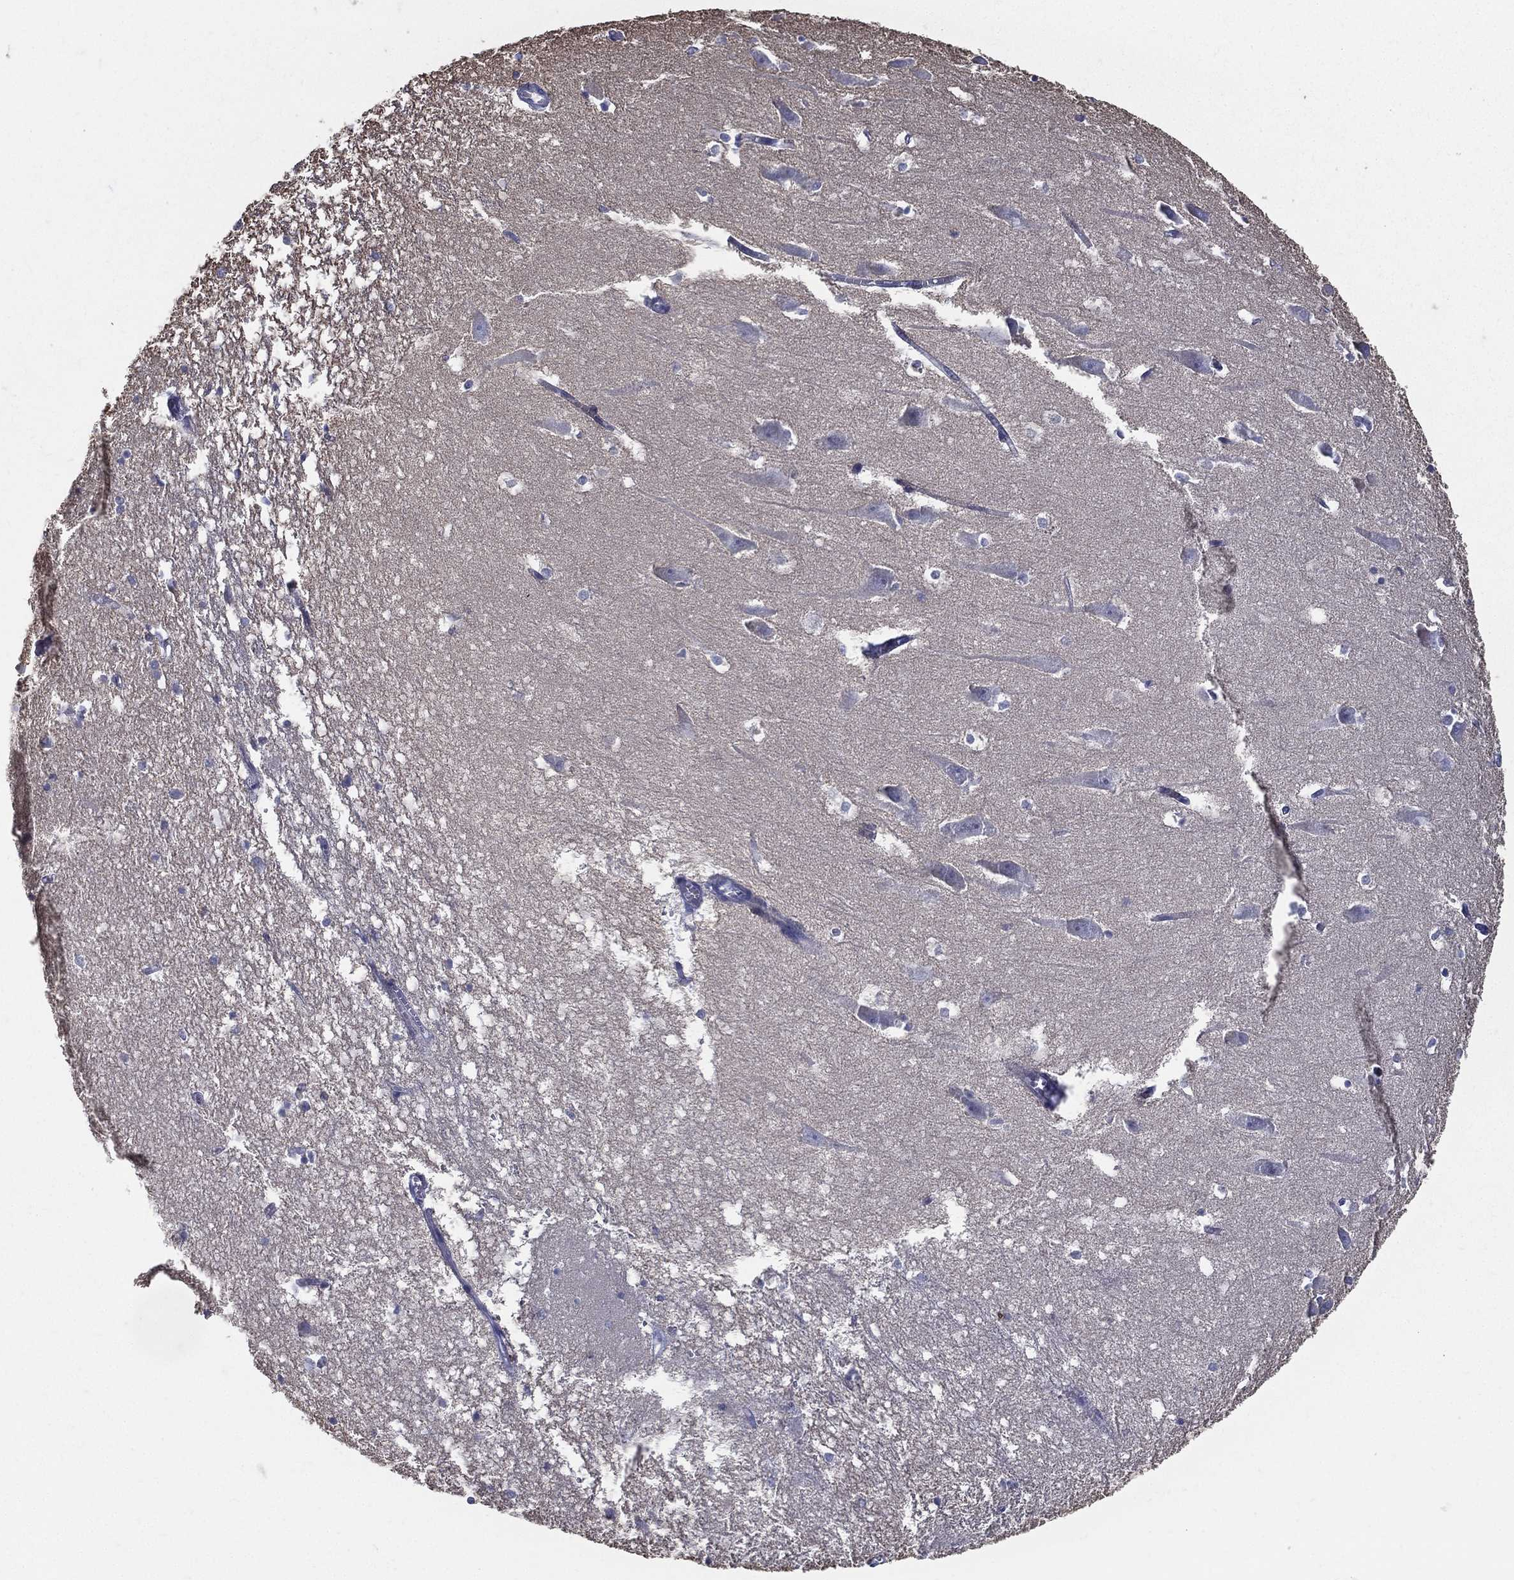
{"staining": {"intensity": "negative", "quantity": "none", "location": "none"}, "tissue": "hippocampus", "cell_type": "Glial cells", "image_type": "normal", "snomed": [{"axis": "morphology", "description": "Normal tissue, NOS"}, {"axis": "topography", "description": "Lateral ventricle wall"}, {"axis": "topography", "description": "Hippocampus"}], "caption": "Immunohistochemistry photomicrograph of benign hippocampus: hippocampus stained with DAB demonstrates no significant protein positivity in glial cells. The staining is performed using DAB brown chromogen with nuclei counter-stained in using hematoxylin.", "gene": "EVI2B", "patient": {"sex": "female", "age": 63}}